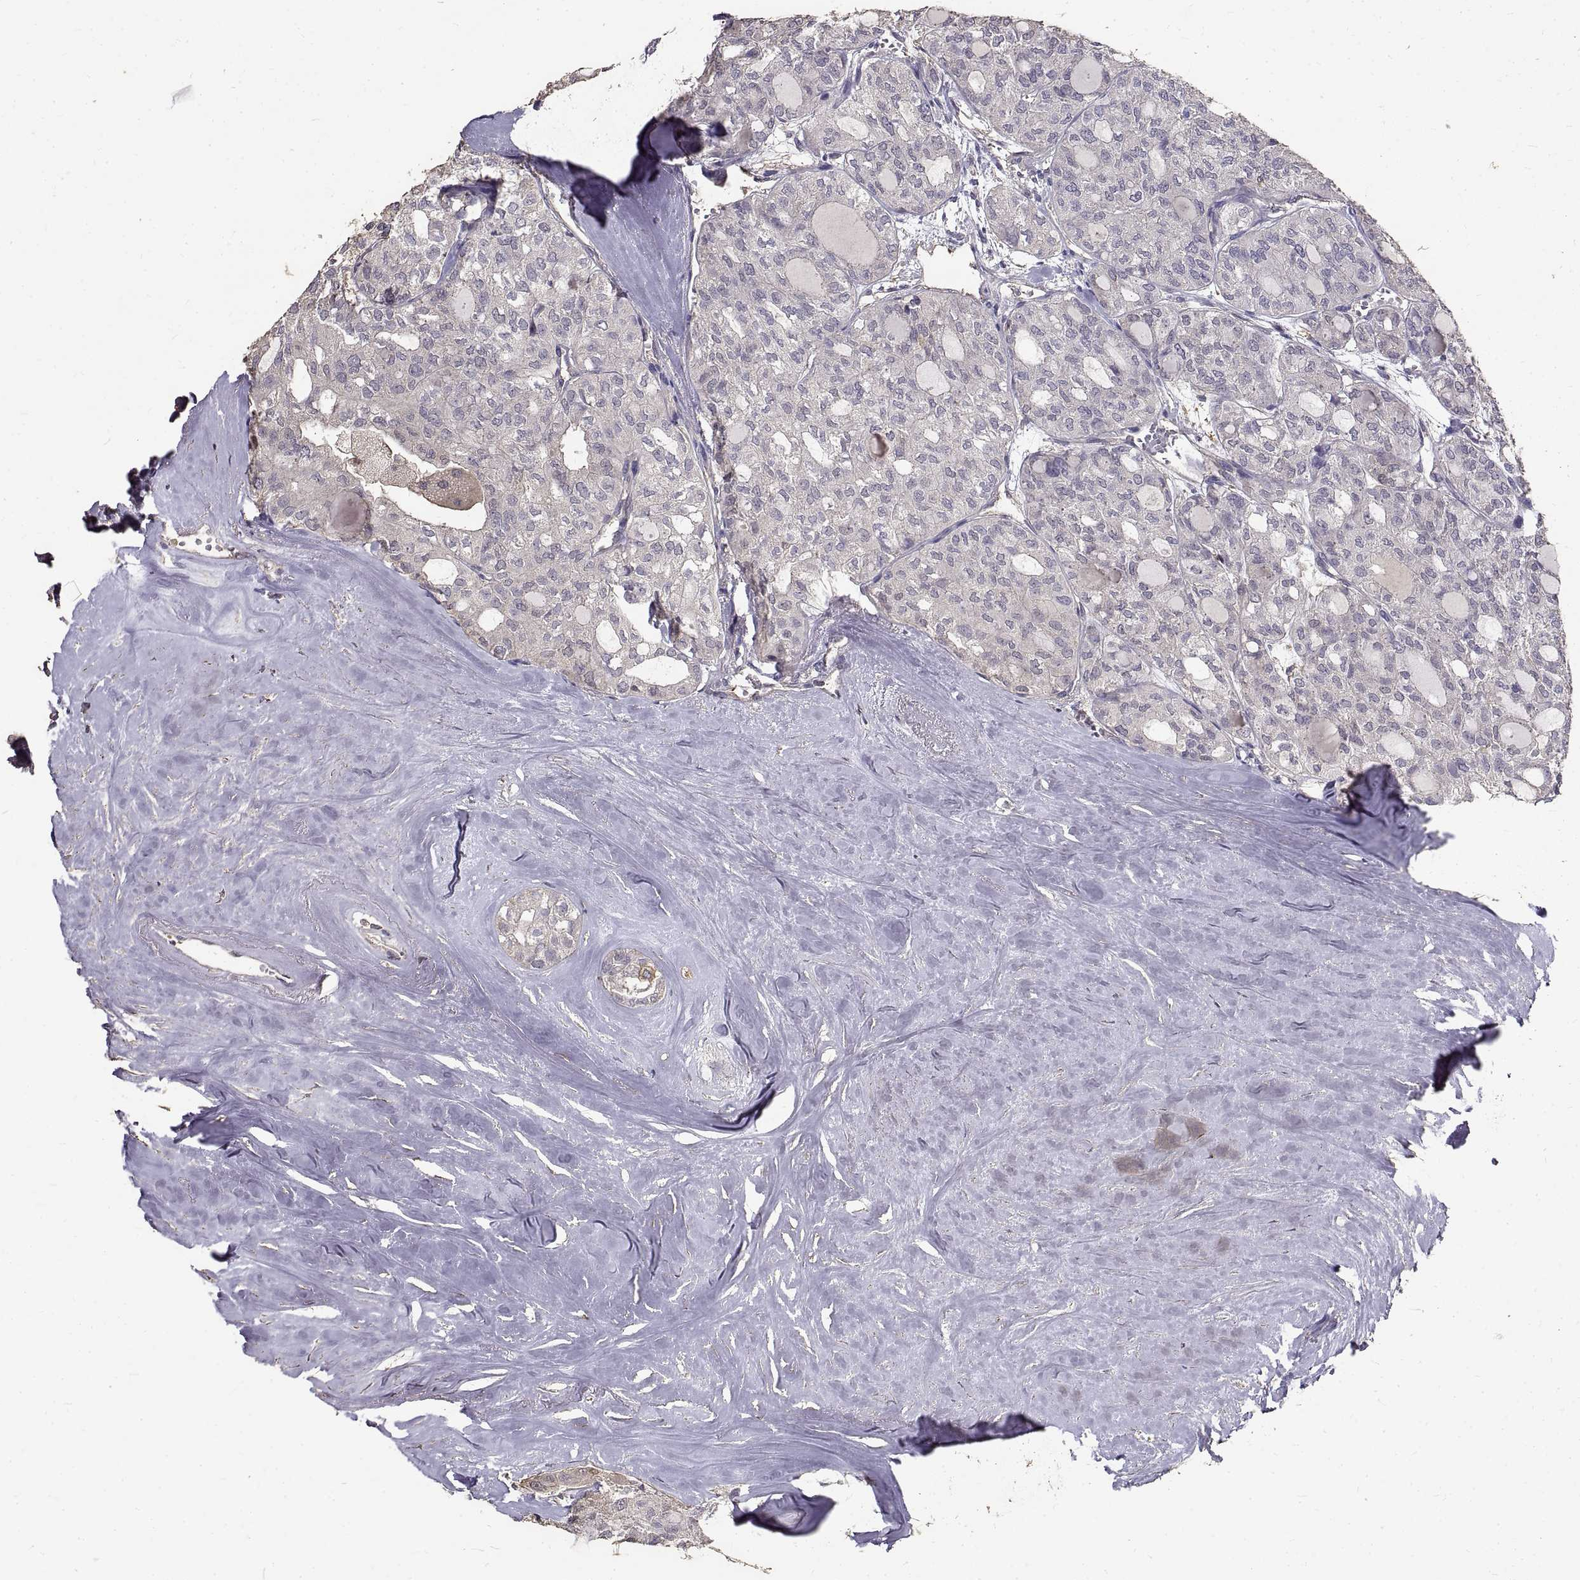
{"staining": {"intensity": "negative", "quantity": "none", "location": "none"}, "tissue": "thyroid cancer", "cell_type": "Tumor cells", "image_type": "cancer", "snomed": [{"axis": "morphology", "description": "Follicular adenoma carcinoma, NOS"}, {"axis": "topography", "description": "Thyroid gland"}], "caption": "Follicular adenoma carcinoma (thyroid) was stained to show a protein in brown. There is no significant positivity in tumor cells.", "gene": "PEA15", "patient": {"sex": "male", "age": 75}}